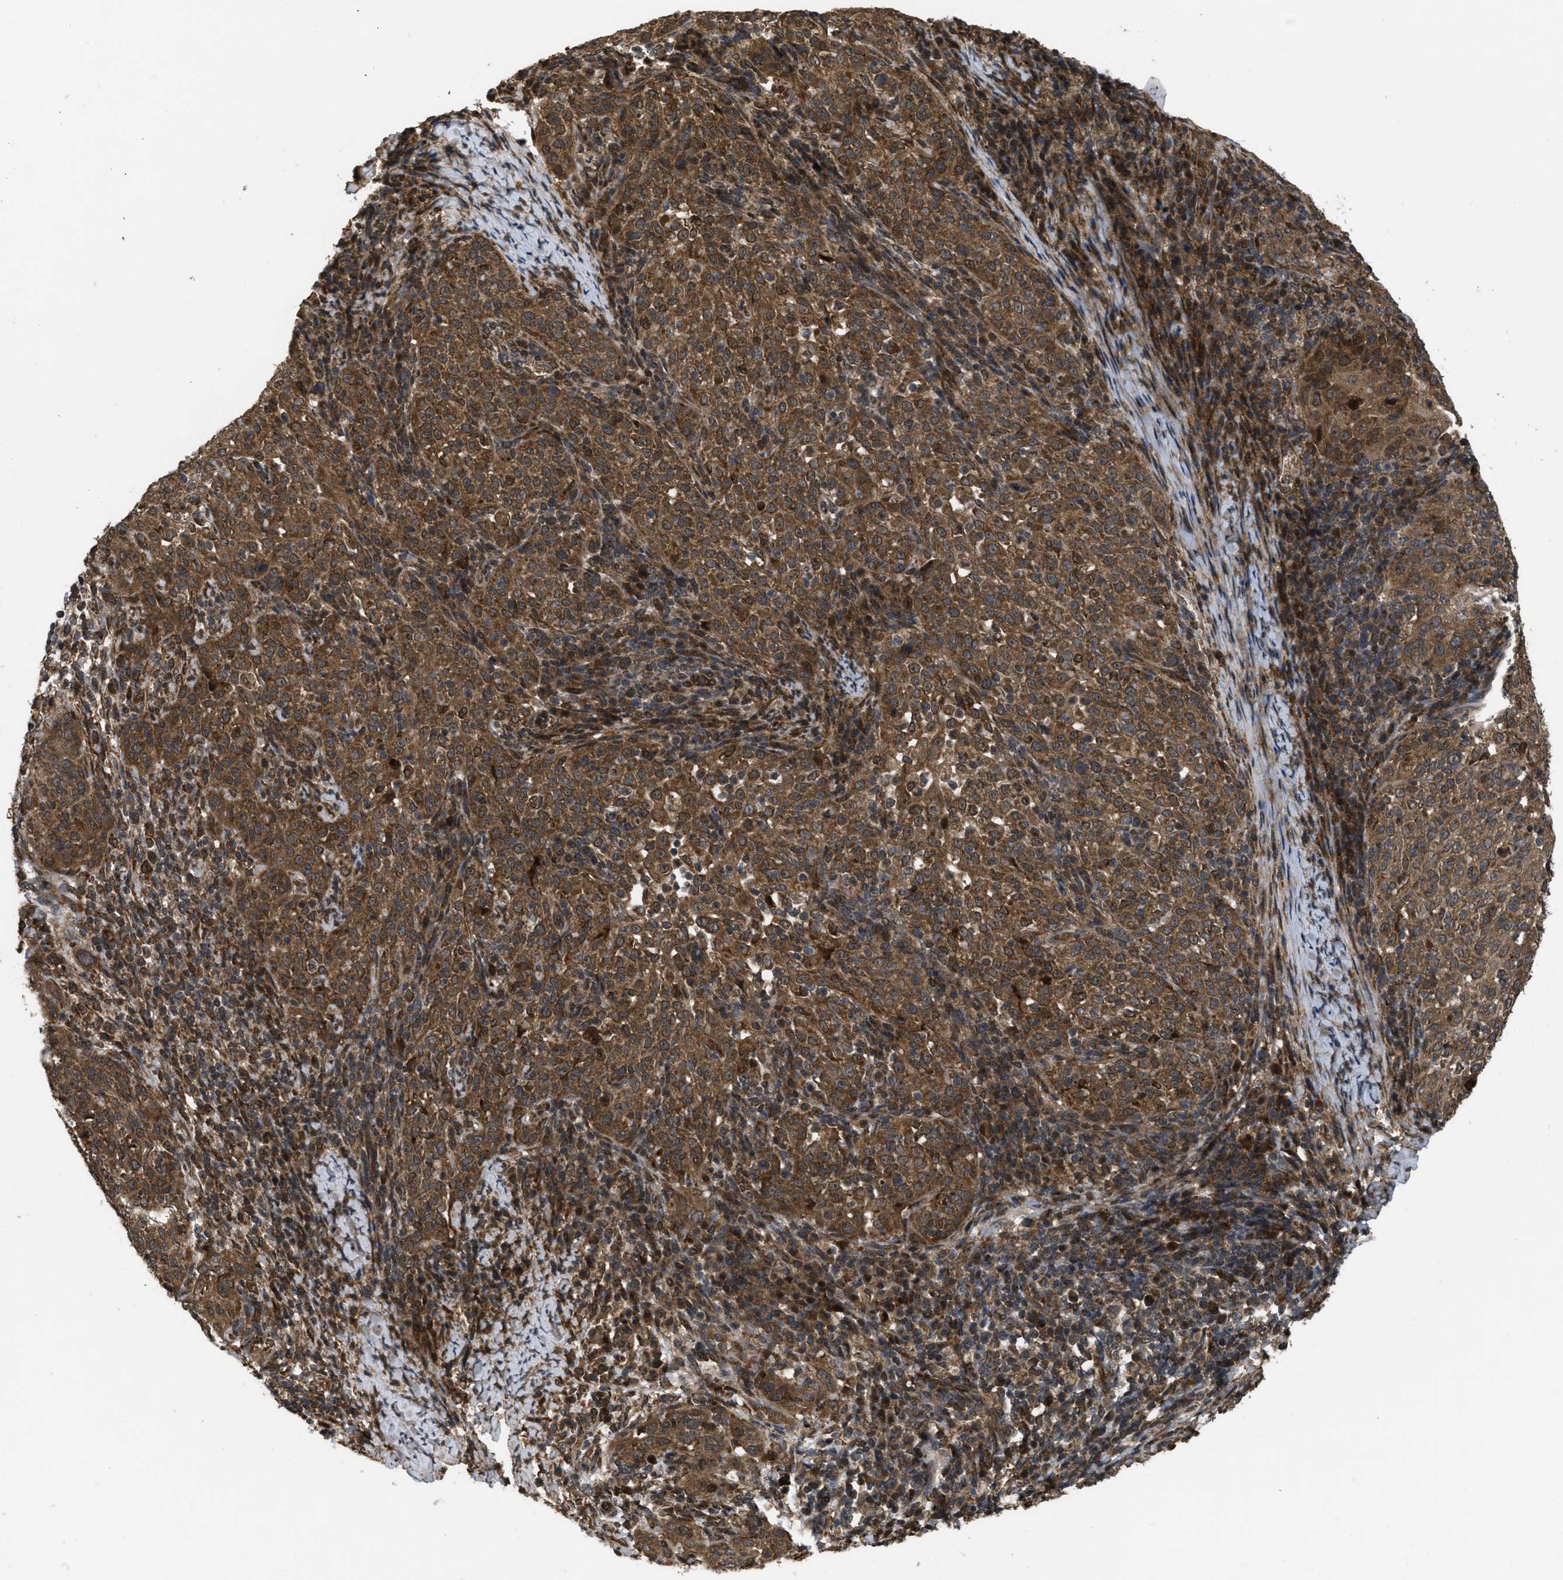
{"staining": {"intensity": "moderate", "quantity": ">75%", "location": "cytoplasmic/membranous,nuclear"}, "tissue": "cervical cancer", "cell_type": "Tumor cells", "image_type": "cancer", "snomed": [{"axis": "morphology", "description": "Squamous cell carcinoma, NOS"}, {"axis": "topography", "description": "Cervix"}], "caption": "Cervical cancer (squamous cell carcinoma) was stained to show a protein in brown. There is medium levels of moderate cytoplasmic/membranous and nuclear expression in about >75% of tumor cells. (DAB IHC with brightfield microscopy, high magnification).", "gene": "SPTLC1", "patient": {"sex": "female", "age": 51}}